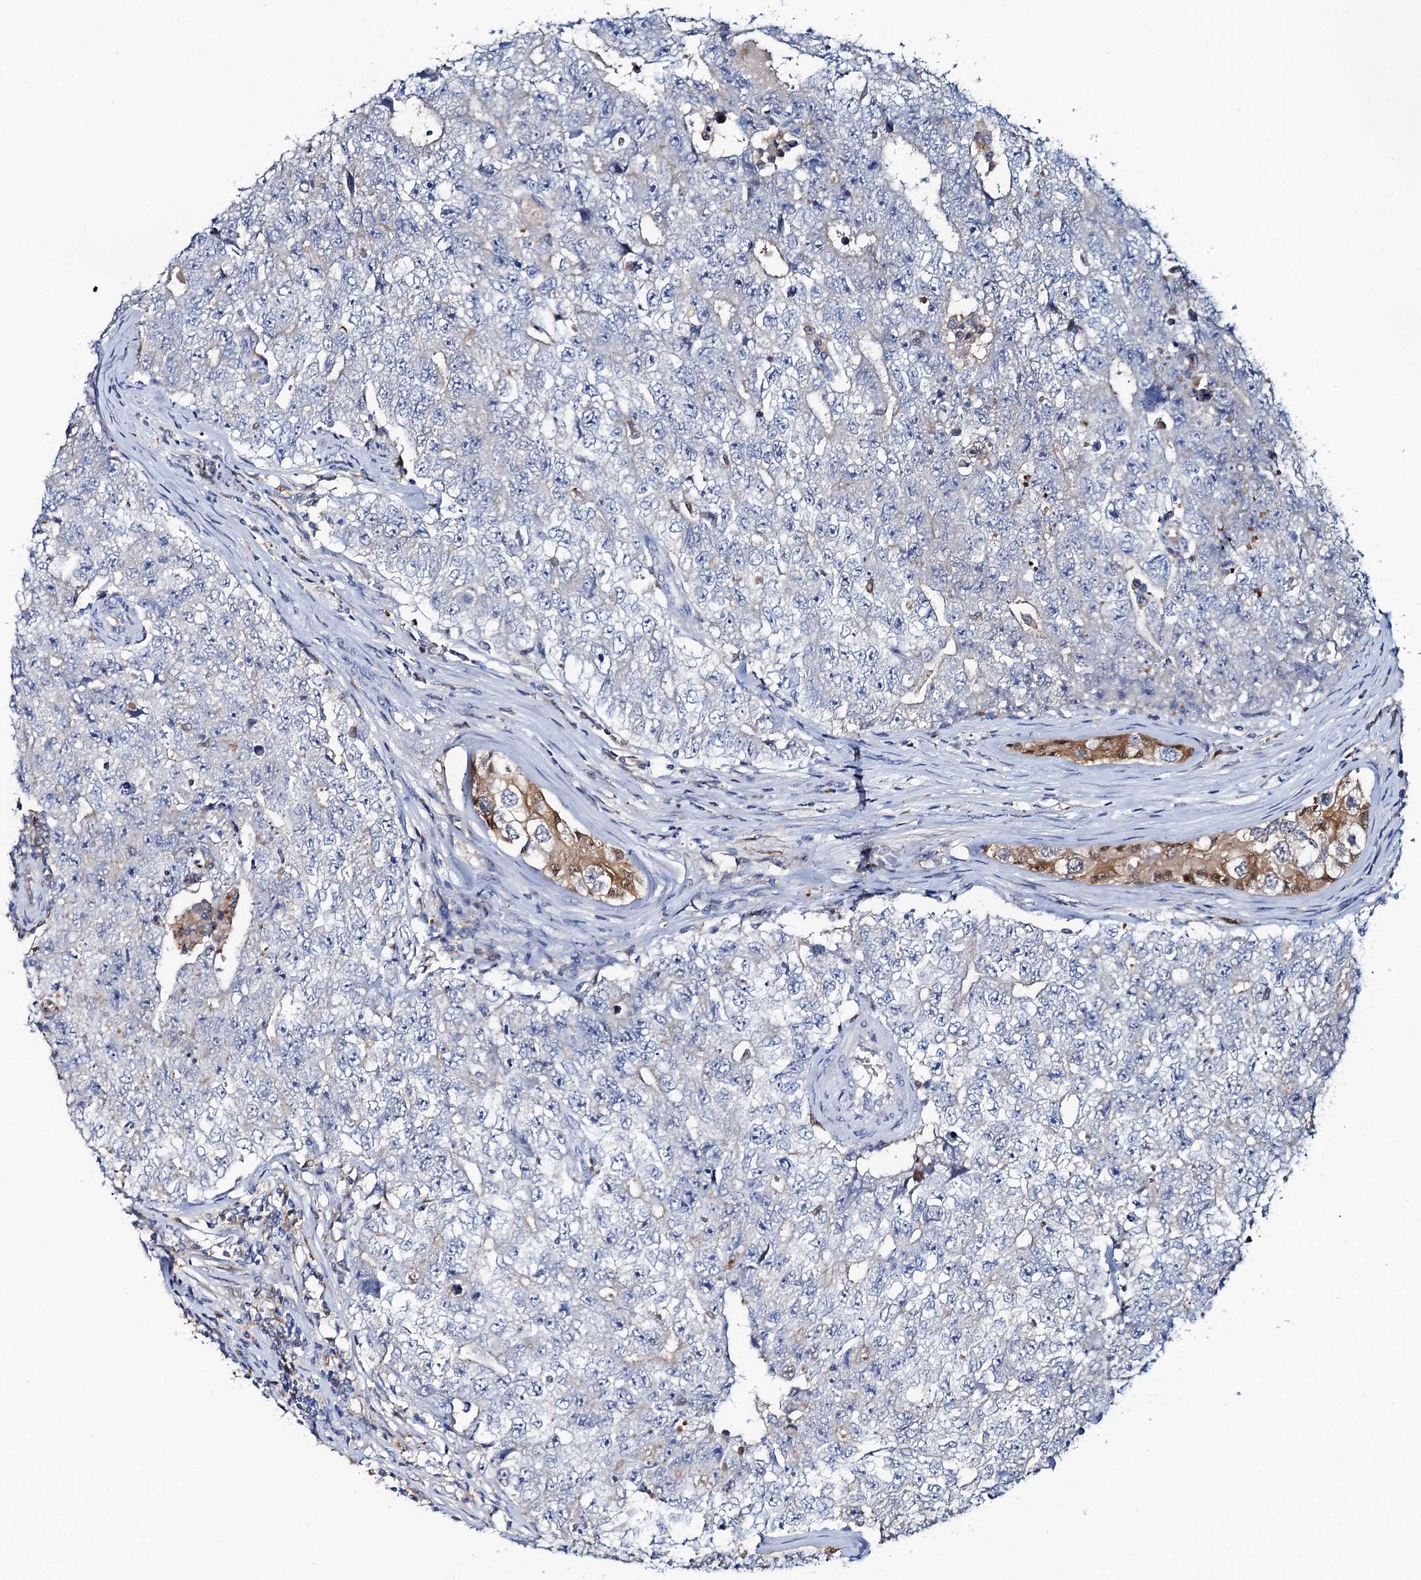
{"staining": {"intensity": "negative", "quantity": "none", "location": "none"}, "tissue": "testis cancer", "cell_type": "Tumor cells", "image_type": "cancer", "snomed": [{"axis": "morphology", "description": "Carcinoma, Embryonal, NOS"}, {"axis": "topography", "description": "Testis"}], "caption": "This is an immunohistochemistry (IHC) image of testis cancer. There is no expression in tumor cells.", "gene": "FAH", "patient": {"sex": "male", "age": 17}}